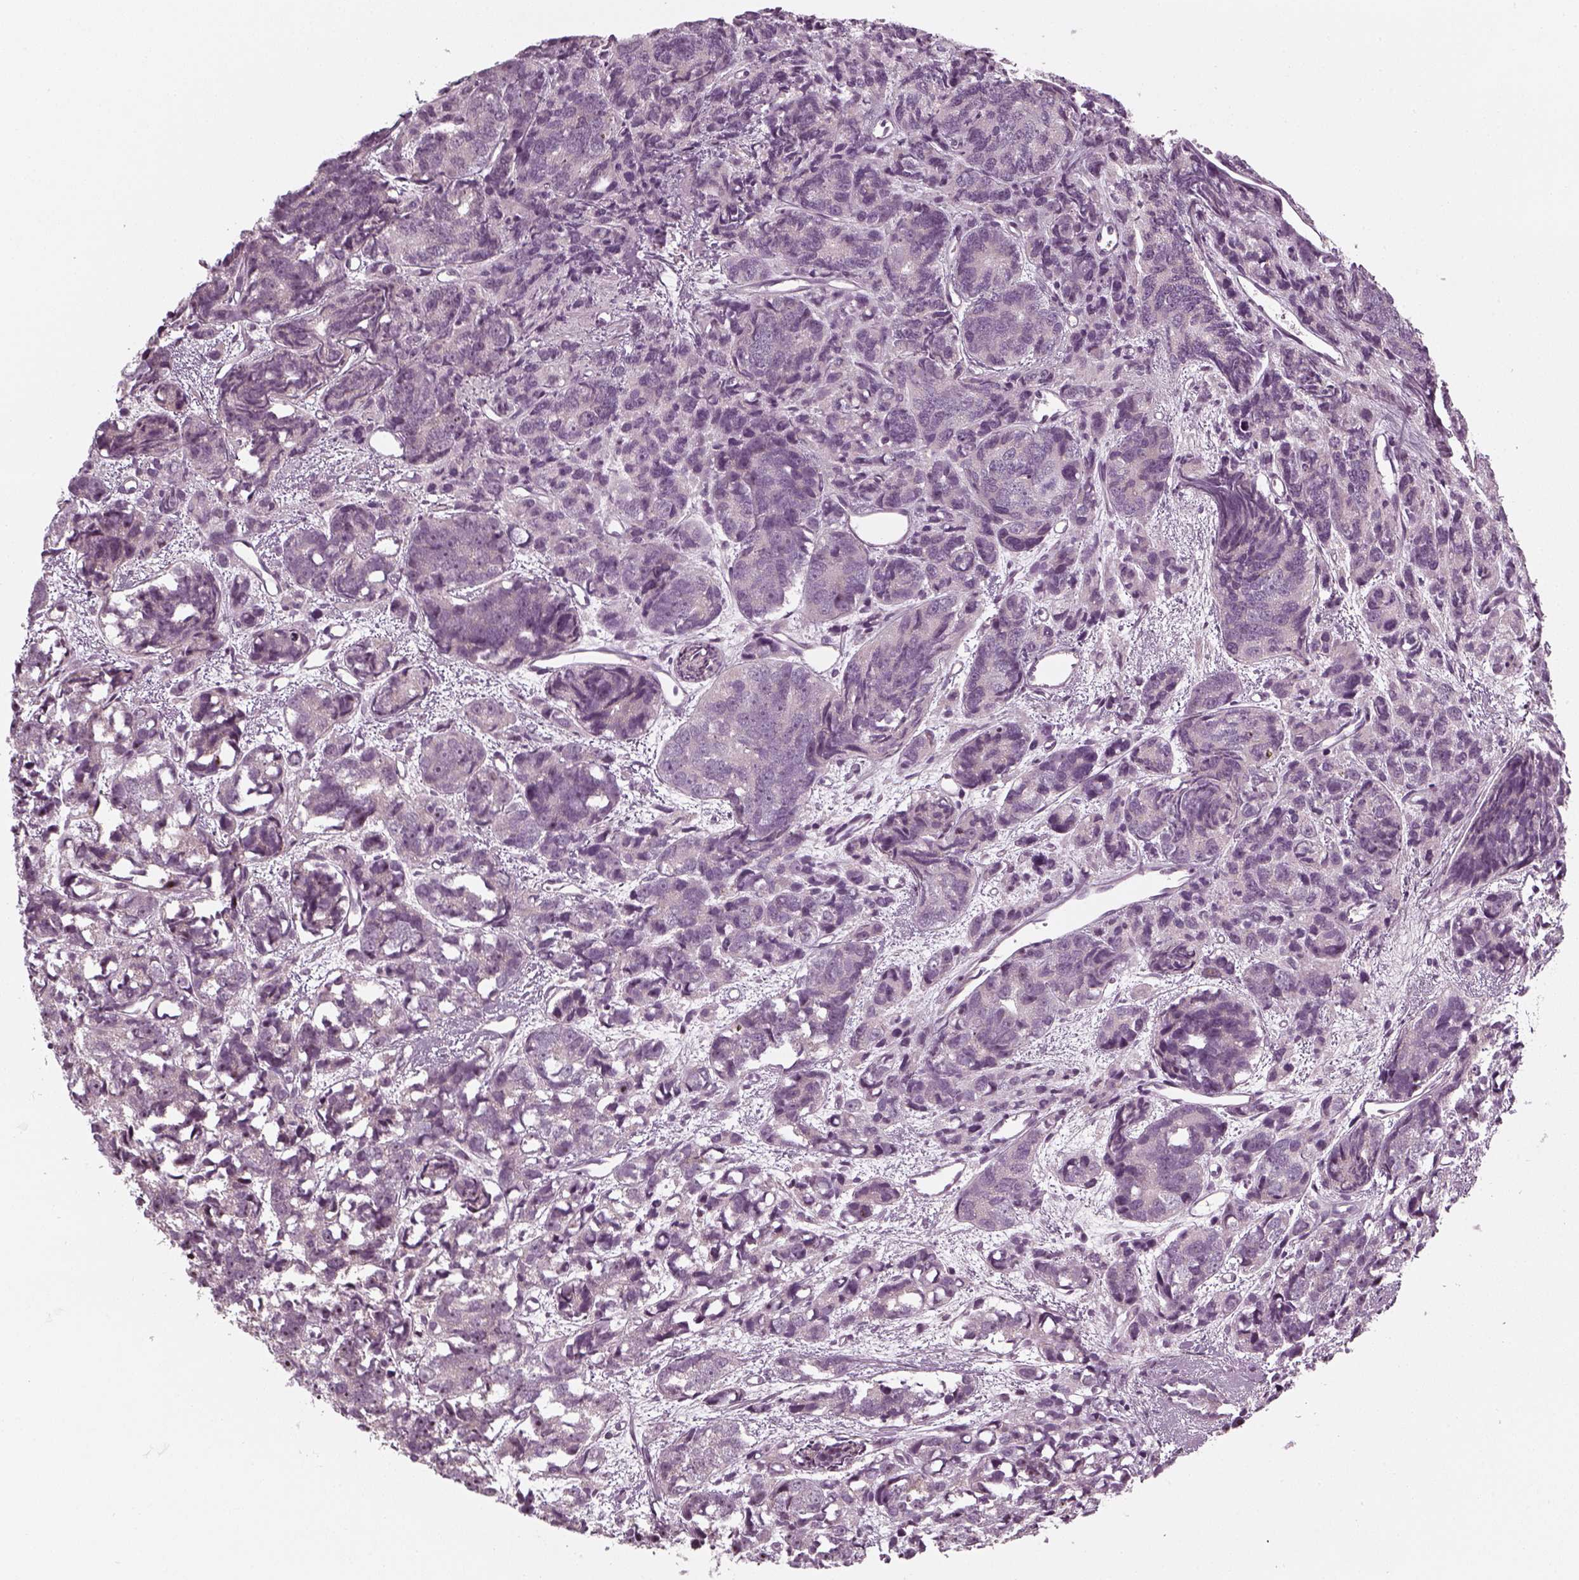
{"staining": {"intensity": "negative", "quantity": "none", "location": "none"}, "tissue": "prostate cancer", "cell_type": "Tumor cells", "image_type": "cancer", "snomed": [{"axis": "morphology", "description": "Adenocarcinoma, High grade"}, {"axis": "topography", "description": "Prostate"}], "caption": "DAB immunohistochemical staining of prostate cancer (adenocarcinoma (high-grade)) demonstrates no significant staining in tumor cells. (DAB (3,3'-diaminobenzidine) immunohistochemistry (IHC), high magnification).", "gene": "PNMT", "patient": {"sex": "male", "age": 77}}